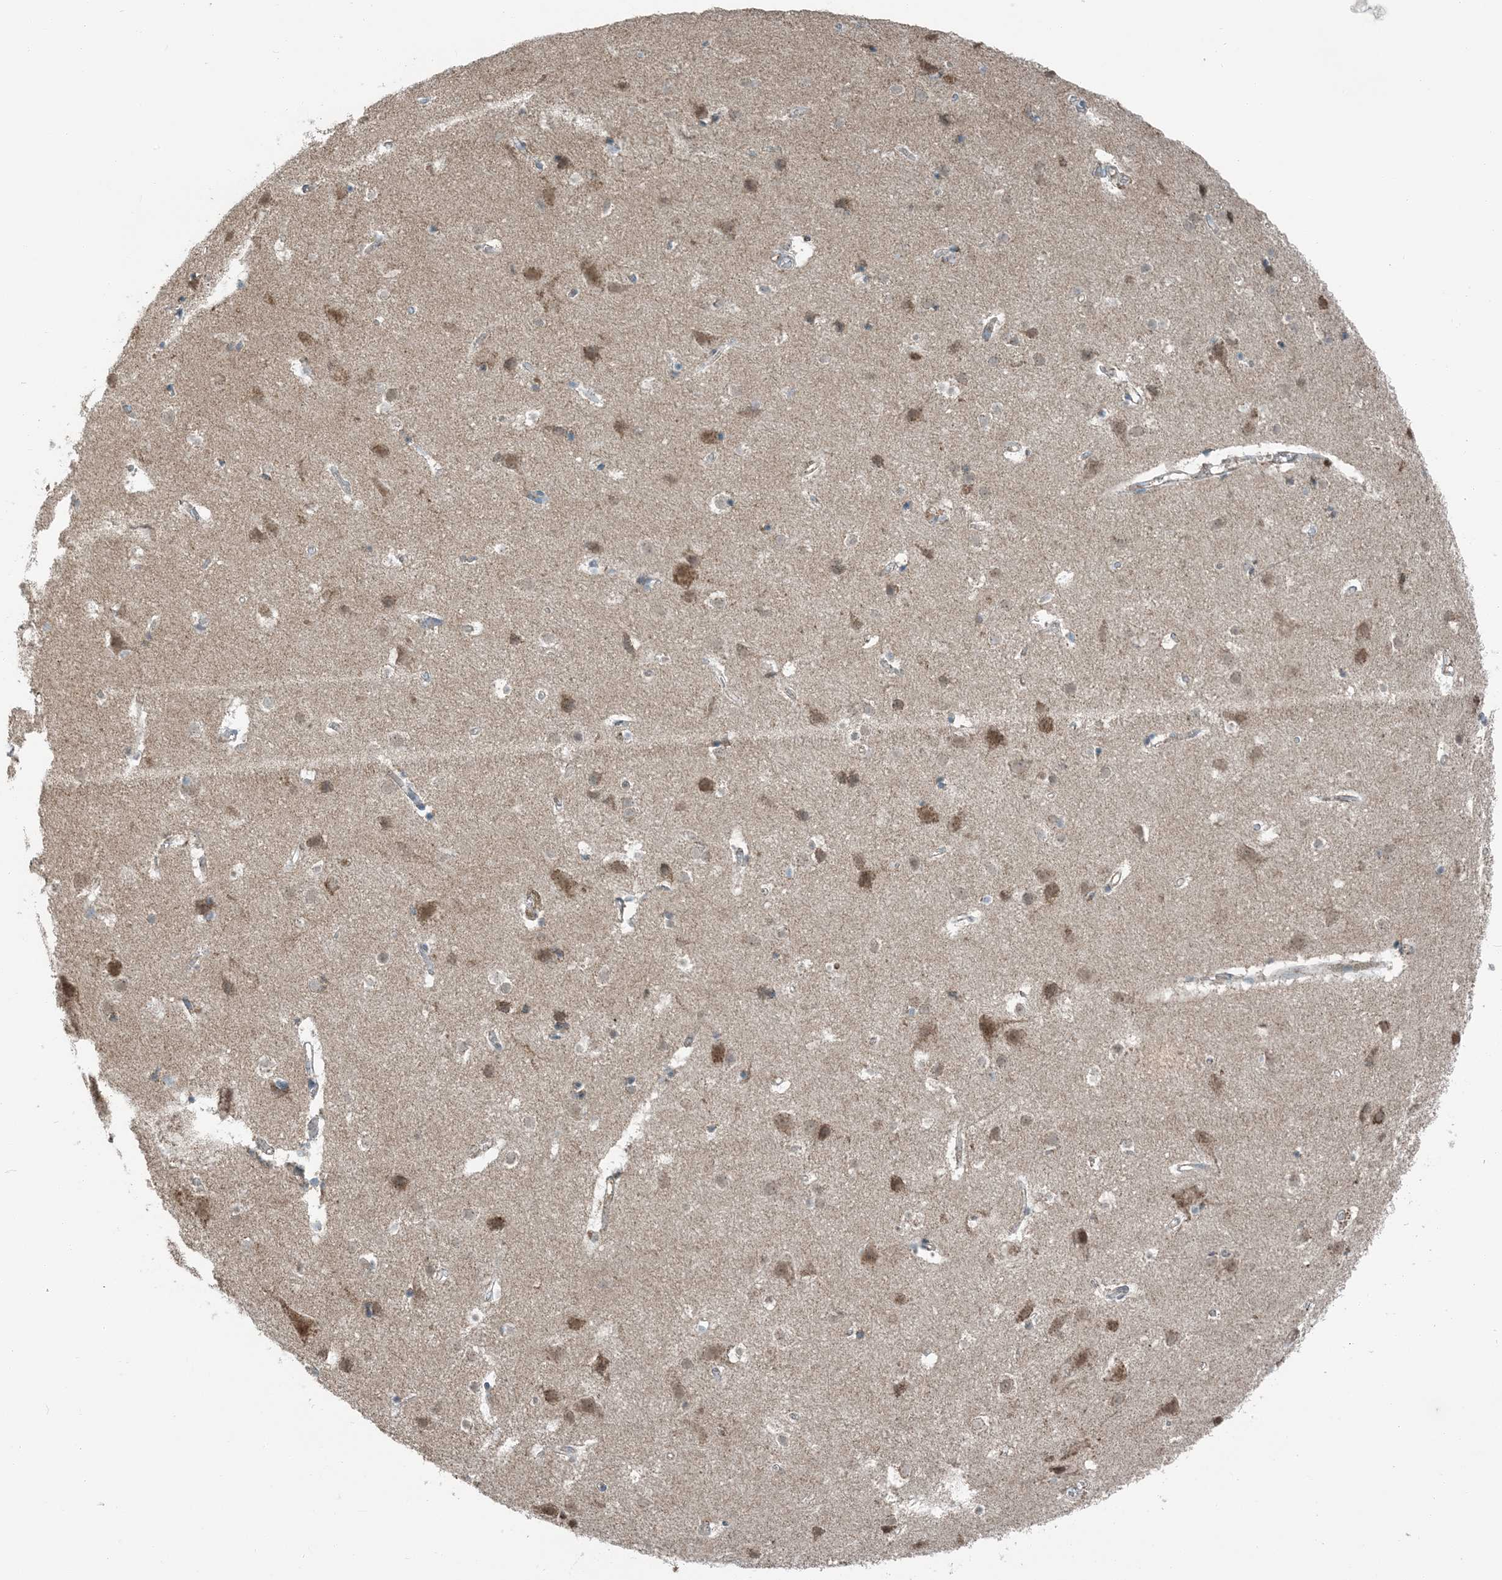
{"staining": {"intensity": "negative", "quantity": "none", "location": "none"}, "tissue": "cerebral cortex", "cell_type": "Endothelial cells", "image_type": "normal", "snomed": [{"axis": "morphology", "description": "Normal tissue, NOS"}, {"axis": "topography", "description": "Cerebral cortex"}], "caption": "There is no significant positivity in endothelial cells of cerebral cortex. (DAB immunohistochemistry with hematoxylin counter stain).", "gene": "PILRB", "patient": {"sex": "male", "age": 54}}